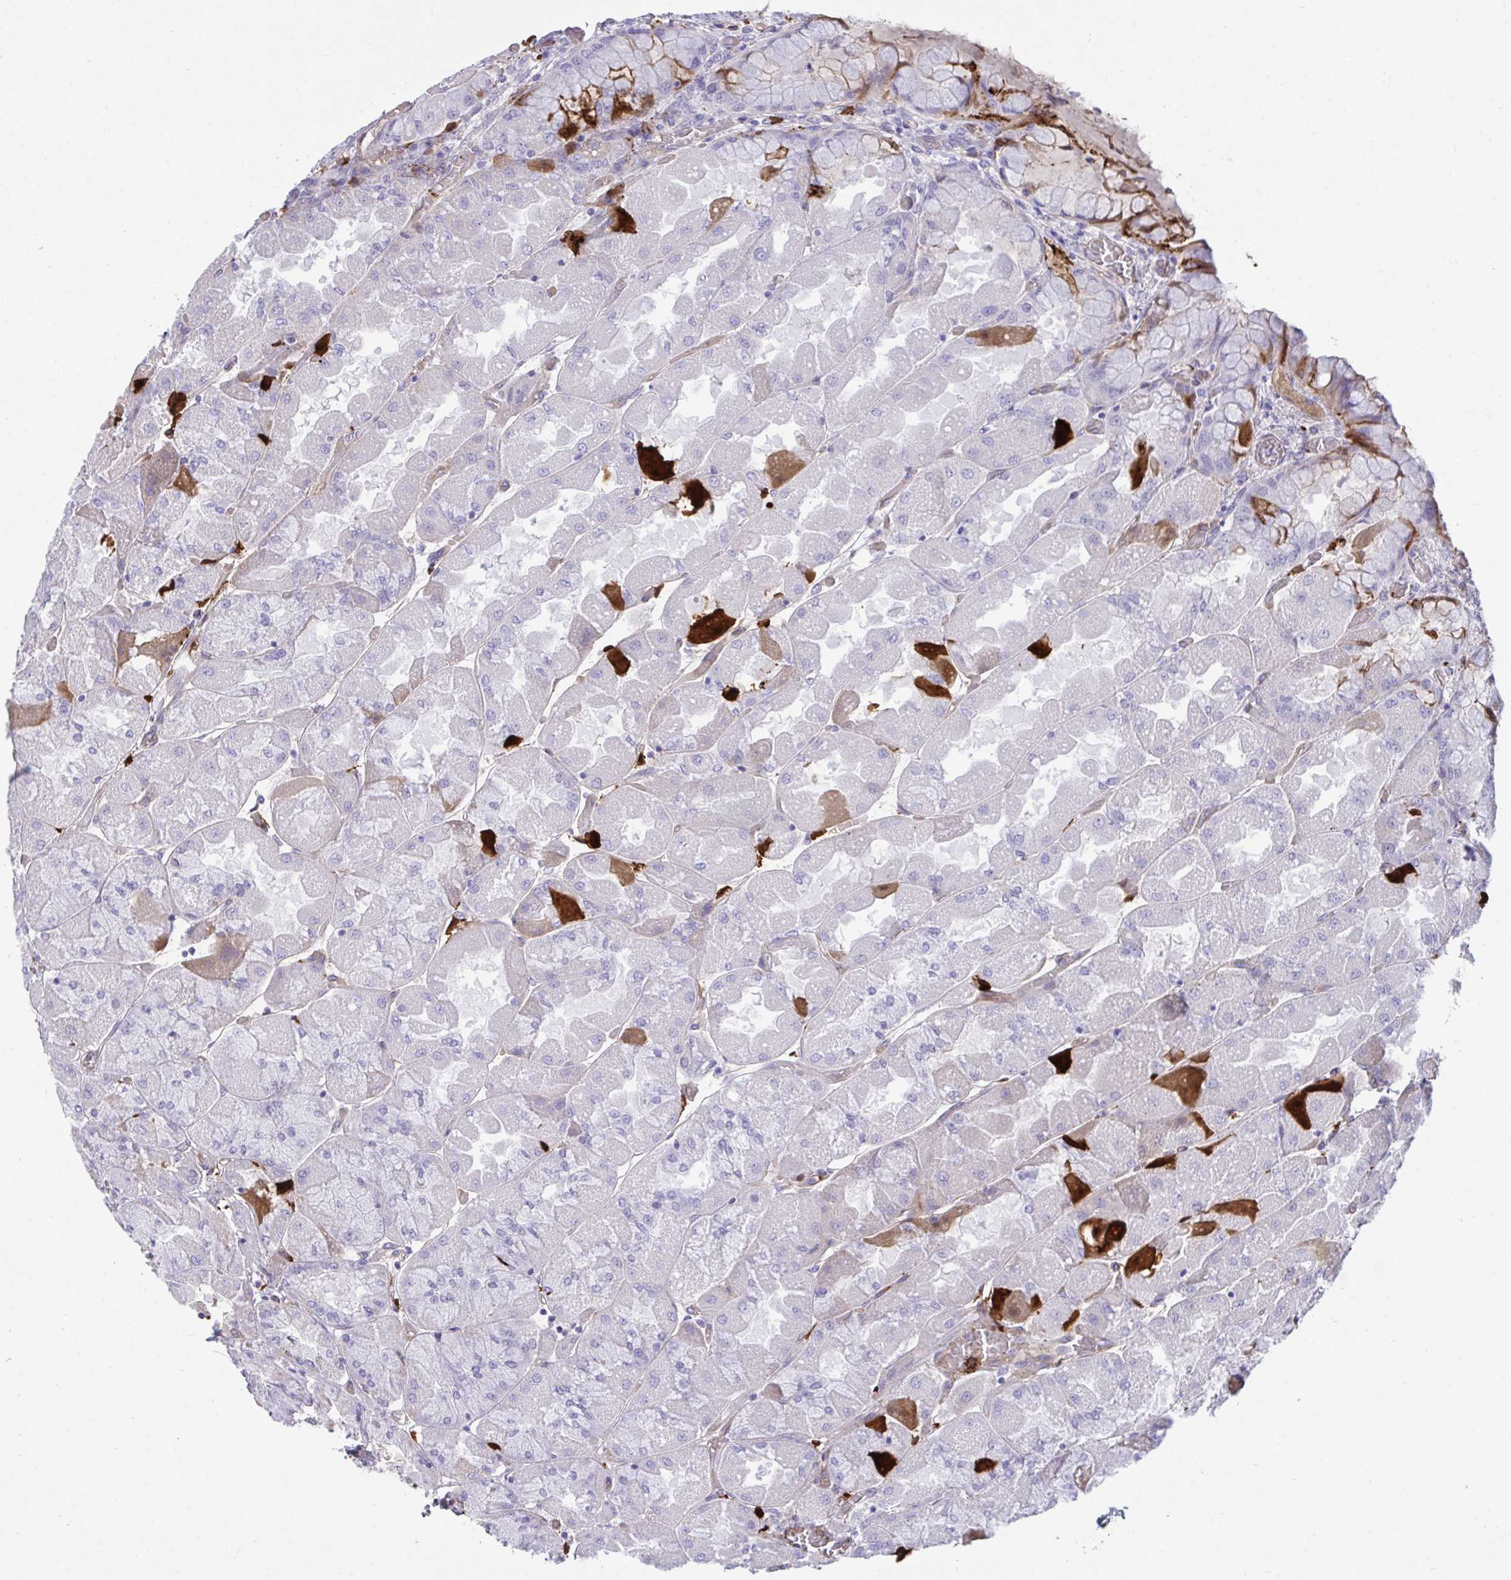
{"staining": {"intensity": "moderate", "quantity": "<25%", "location": "cytoplasmic/membranous"}, "tissue": "stomach", "cell_type": "Glandular cells", "image_type": "normal", "snomed": [{"axis": "morphology", "description": "Normal tissue, NOS"}, {"axis": "topography", "description": "Stomach"}], "caption": "Moderate cytoplasmic/membranous expression is present in approximately <25% of glandular cells in normal stomach.", "gene": "F2", "patient": {"sex": "female", "age": 61}}